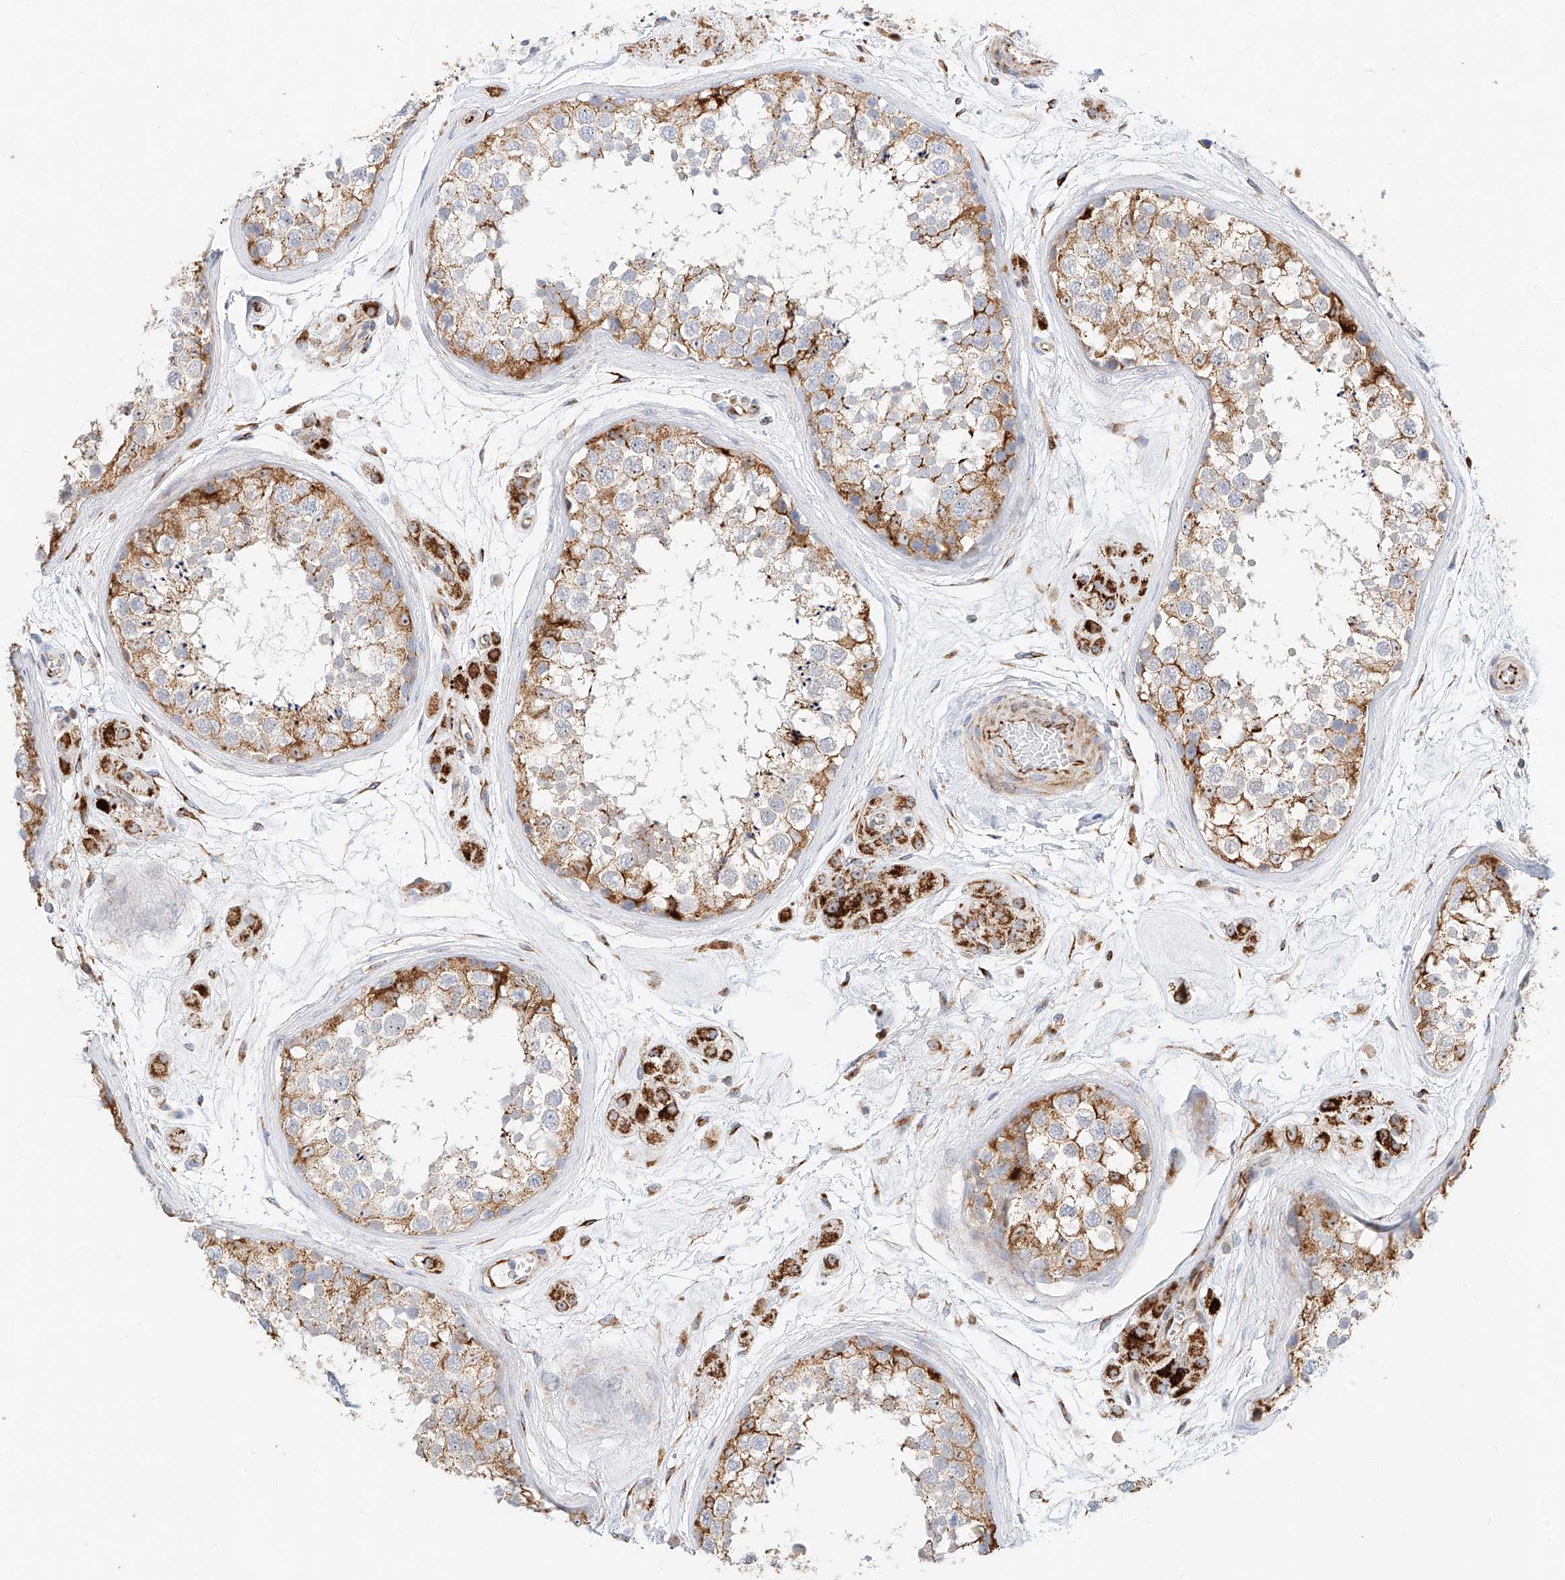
{"staining": {"intensity": "moderate", "quantity": "25%-75%", "location": "cytoplasmic/membranous"}, "tissue": "testis", "cell_type": "Cells in seminiferous ducts", "image_type": "normal", "snomed": [{"axis": "morphology", "description": "Normal tissue, NOS"}, {"axis": "topography", "description": "Testis"}], "caption": "Brown immunohistochemical staining in benign testis shows moderate cytoplasmic/membranous positivity in approximately 25%-75% of cells in seminiferous ducts. Immunohistochemistry stains the protein in brown and the nuclei are stained blue.", "gene": "CST9", "patient": {"sex": "male", "age": 56}}